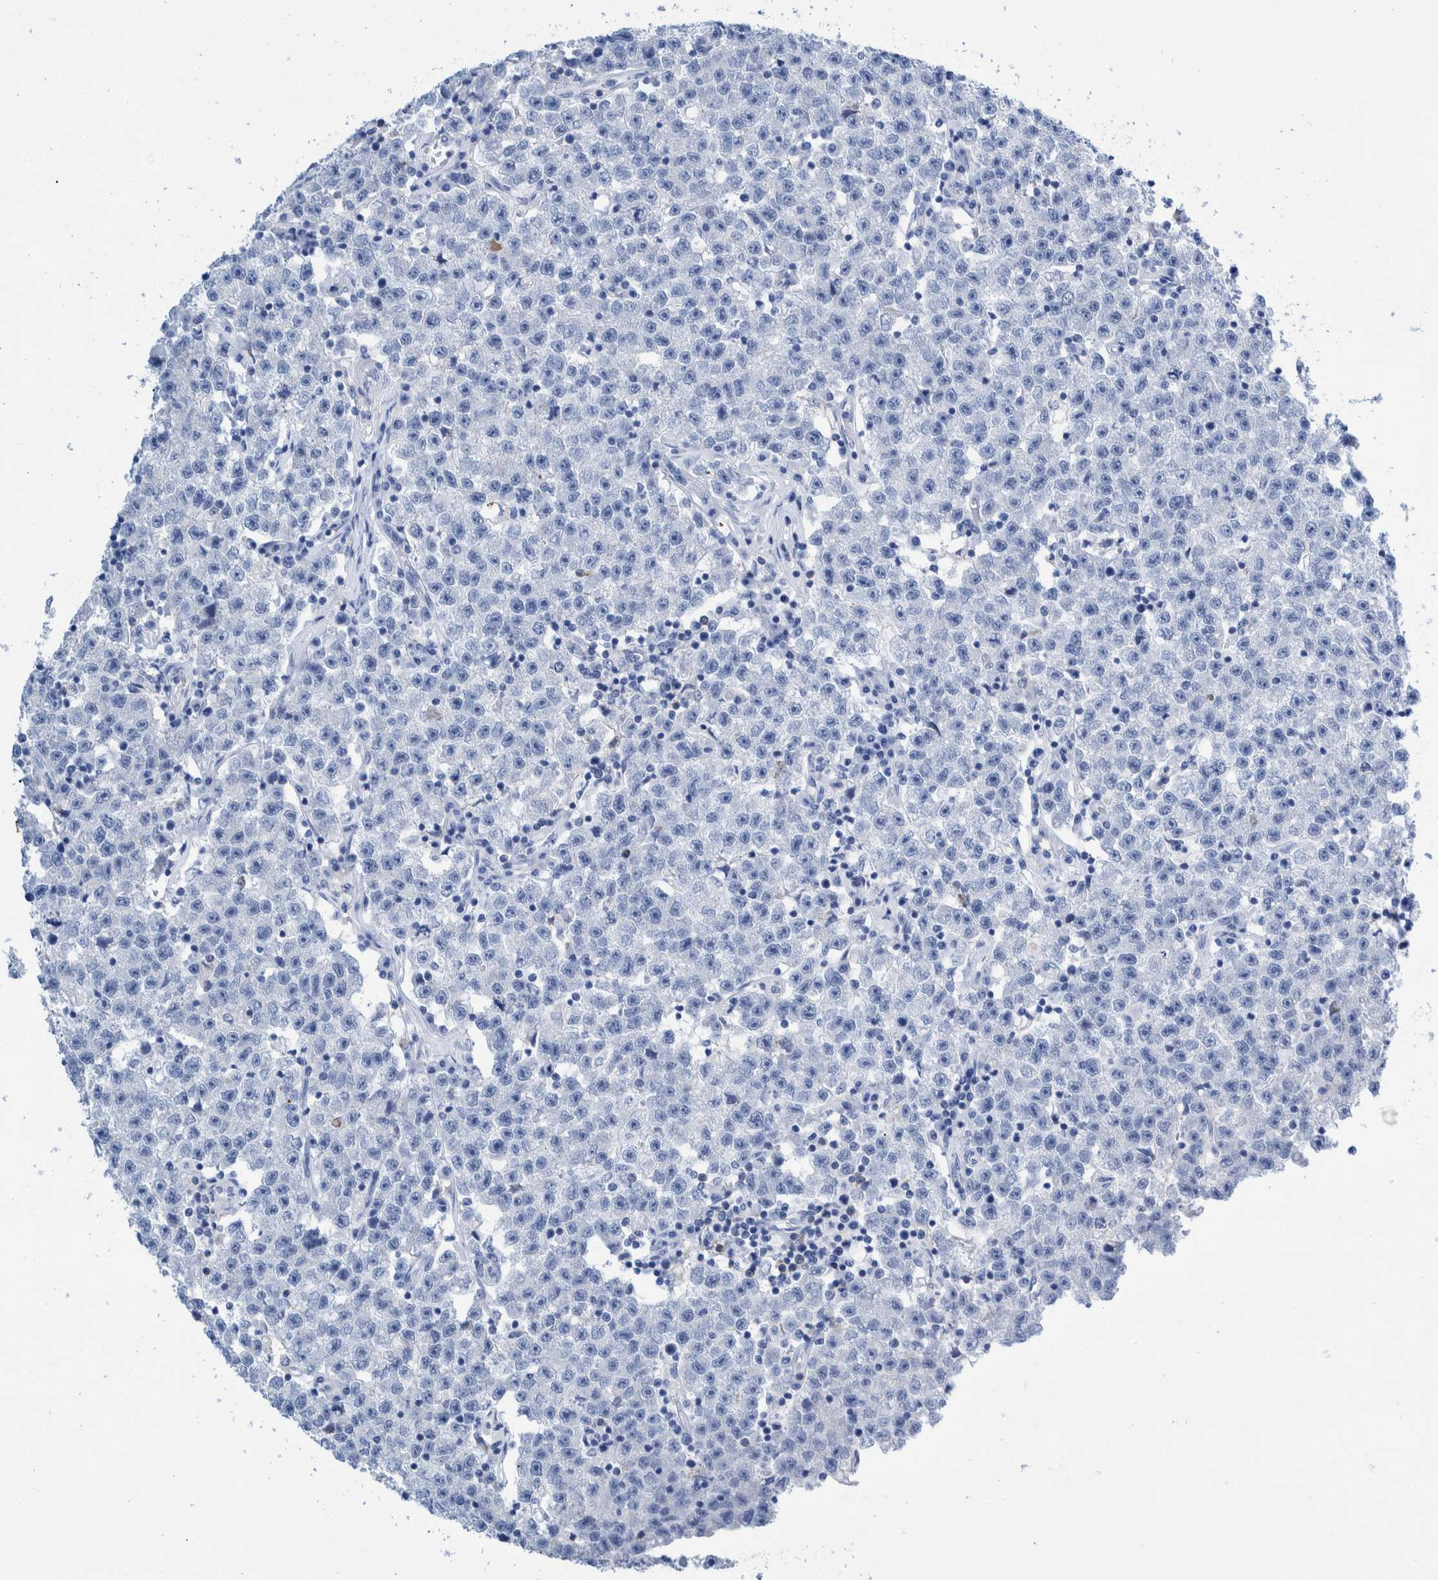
{"staining": {"intensity": "negative", "quantity": "none", "location": "none"}, "tissue": "testis cancer", "cell_type": "Tumor cells", "image_type": "cancer", "snomed": [{"axis": "morphology", "description": "Seminoma, NOS"}, {"axis": "topography", "description": "Testis"}], "caption": "Immunohistochemistry photomicrograph of human seminoma (testis) stained for a protein (brown), which reveals no expression in tumor cells.", "gene": "KRT14", "patient": {"sex": "male", "age": 22}}